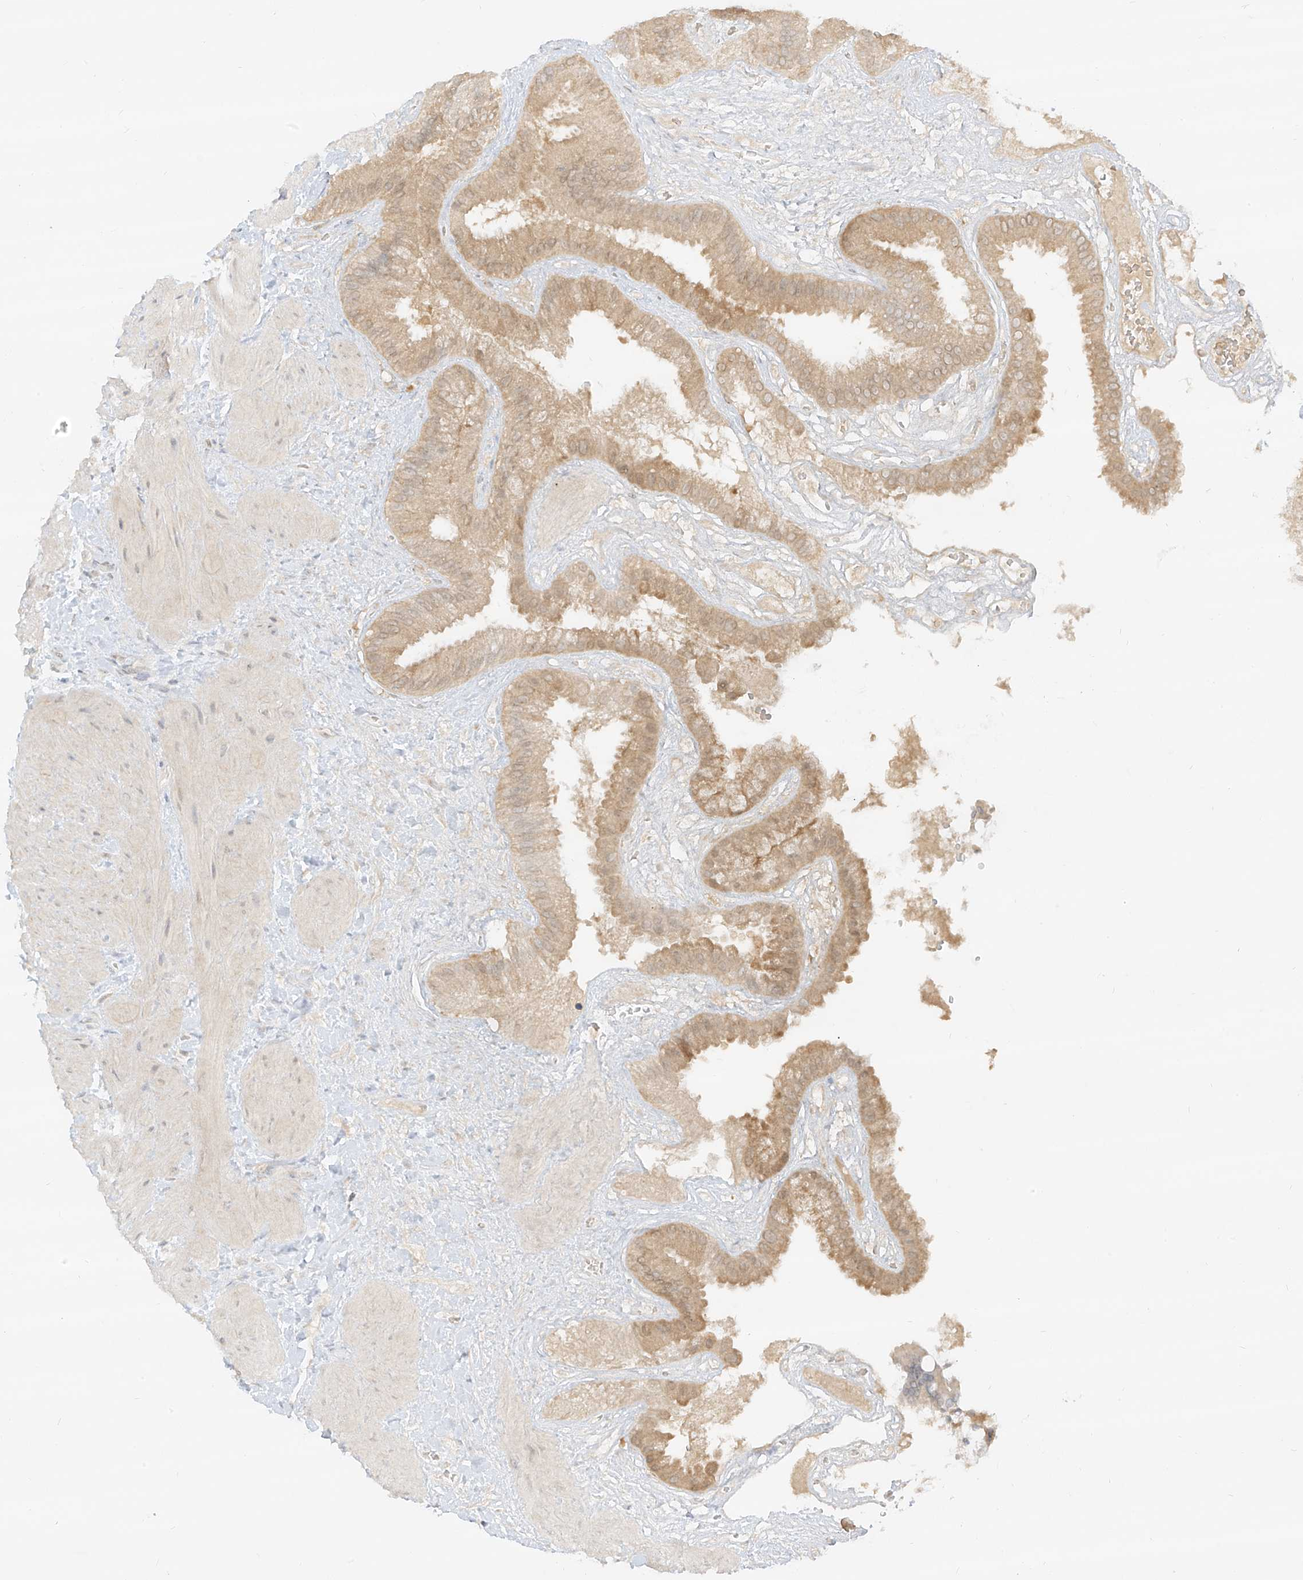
{"staining": {"intensity": "moderate", "quantity": ">75%", "location": "cytoplasmic/membranous"}, "tissue": "gallbladder", "cell_type": "Glandular cells", "image_type": "normal", "snomed": [{"axis": "morphology", "description": "Normal tissue, NOS"}, {"axis": "topography", "description": "Gallbladder"}], "caption": "Brown immunohistochemical staining in unremarkable gallbladder demonstrates moderate cytoplasmic/membranous staining in about >75% of glandular cells. The staining was performed using DAB, with brown indicating positive protein expression. Nuclei are stained blue with hematoxylin.", "gene": "LIPT1", "patient": {"sex": "male", "age": 55}}